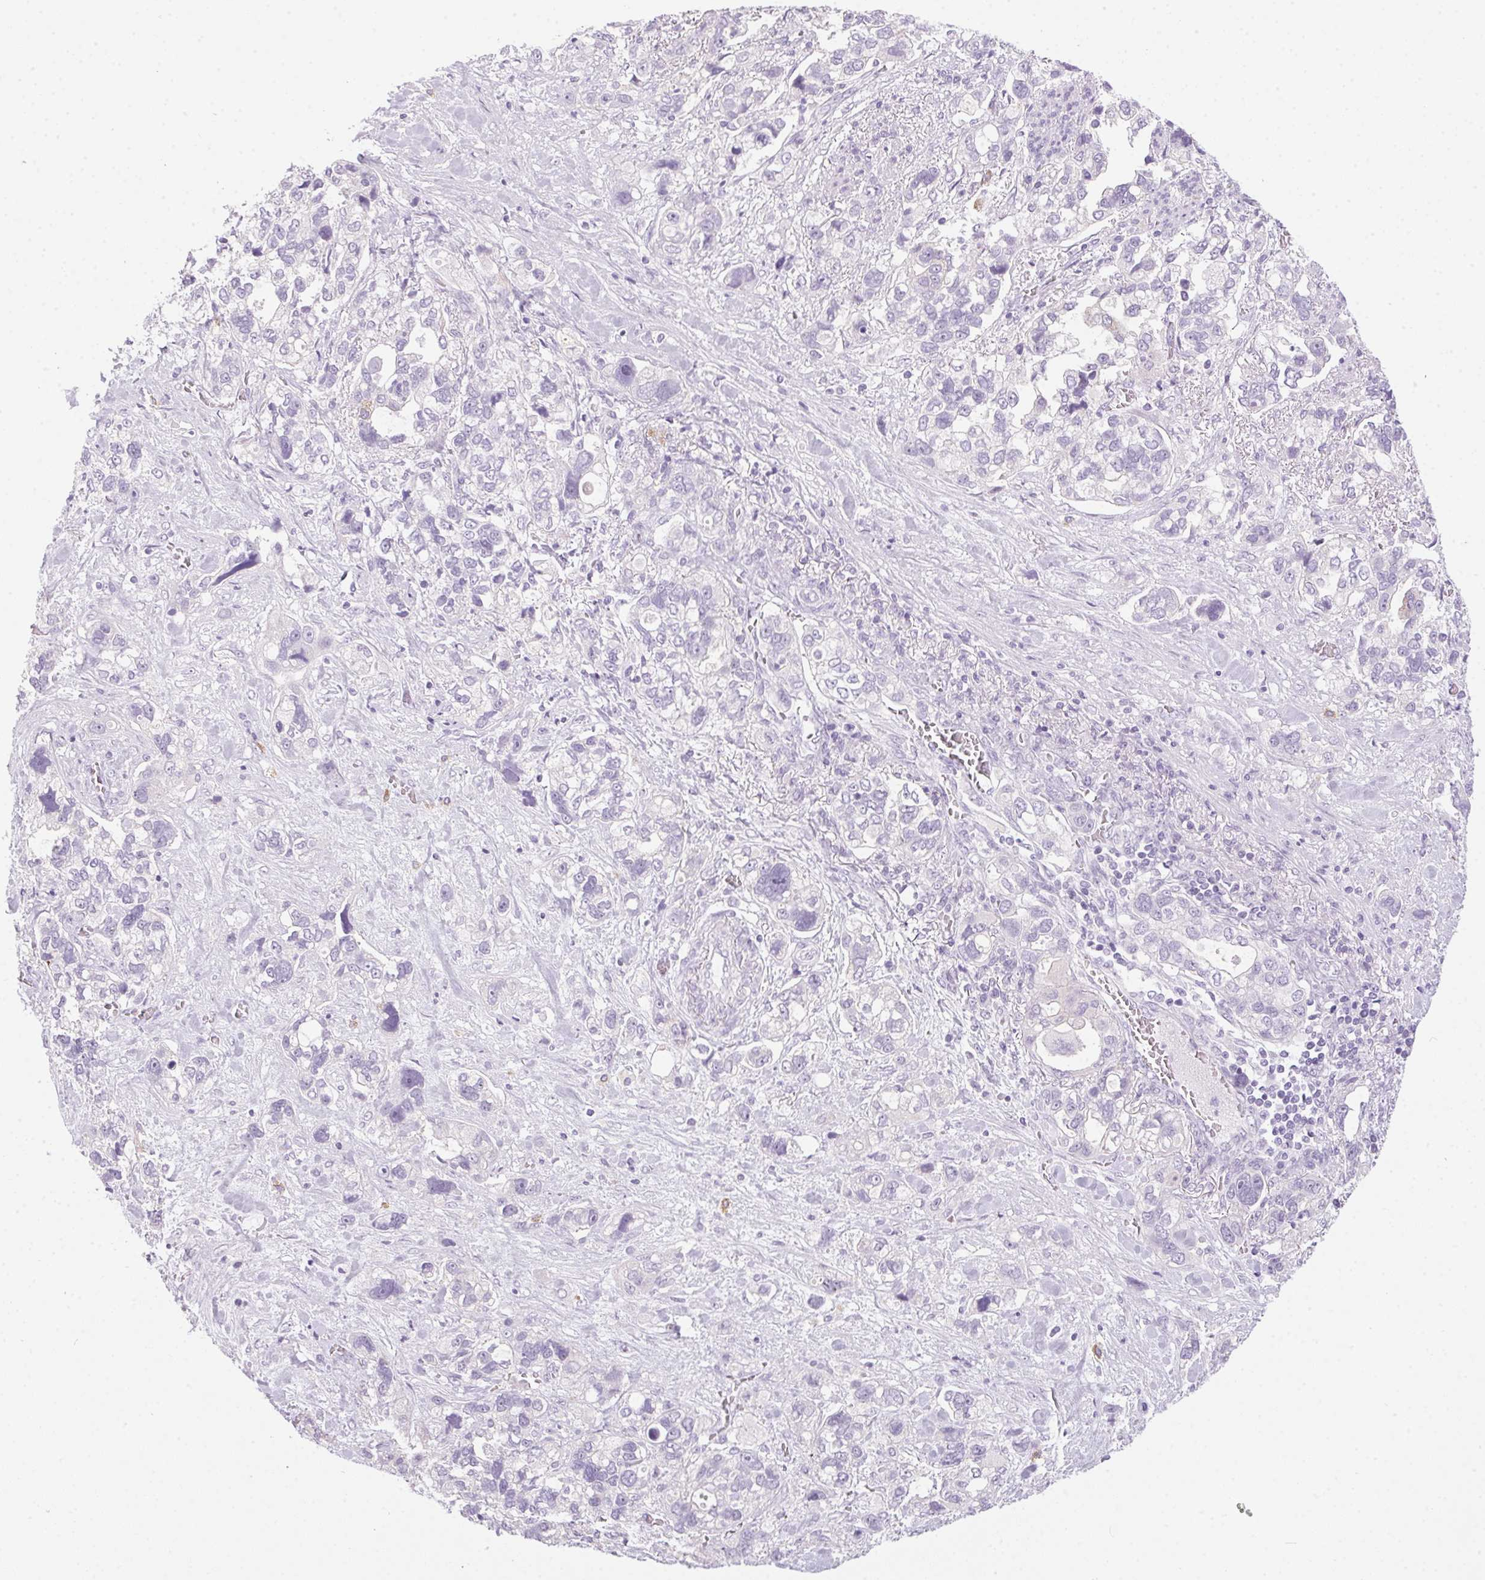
{"staining": {"intensity": "negative", "quantity": "none", "location": "none"}, "tissue": "stomach cancer", "cell_type": "Tumor cells", "image_type": "cancer", "snomed": [{"axis": "morphology", "description": "Adenocarcinoma, NOS"}, {"axis": "topography", "description": "Stomach, upper"}], "caption": "Protein analysis of stomach cancer (adenocarcinoma) shows no significant expression in tumor cells.", "gene": "POPDC2", "patient": {"sex": "female", "age": 81}}